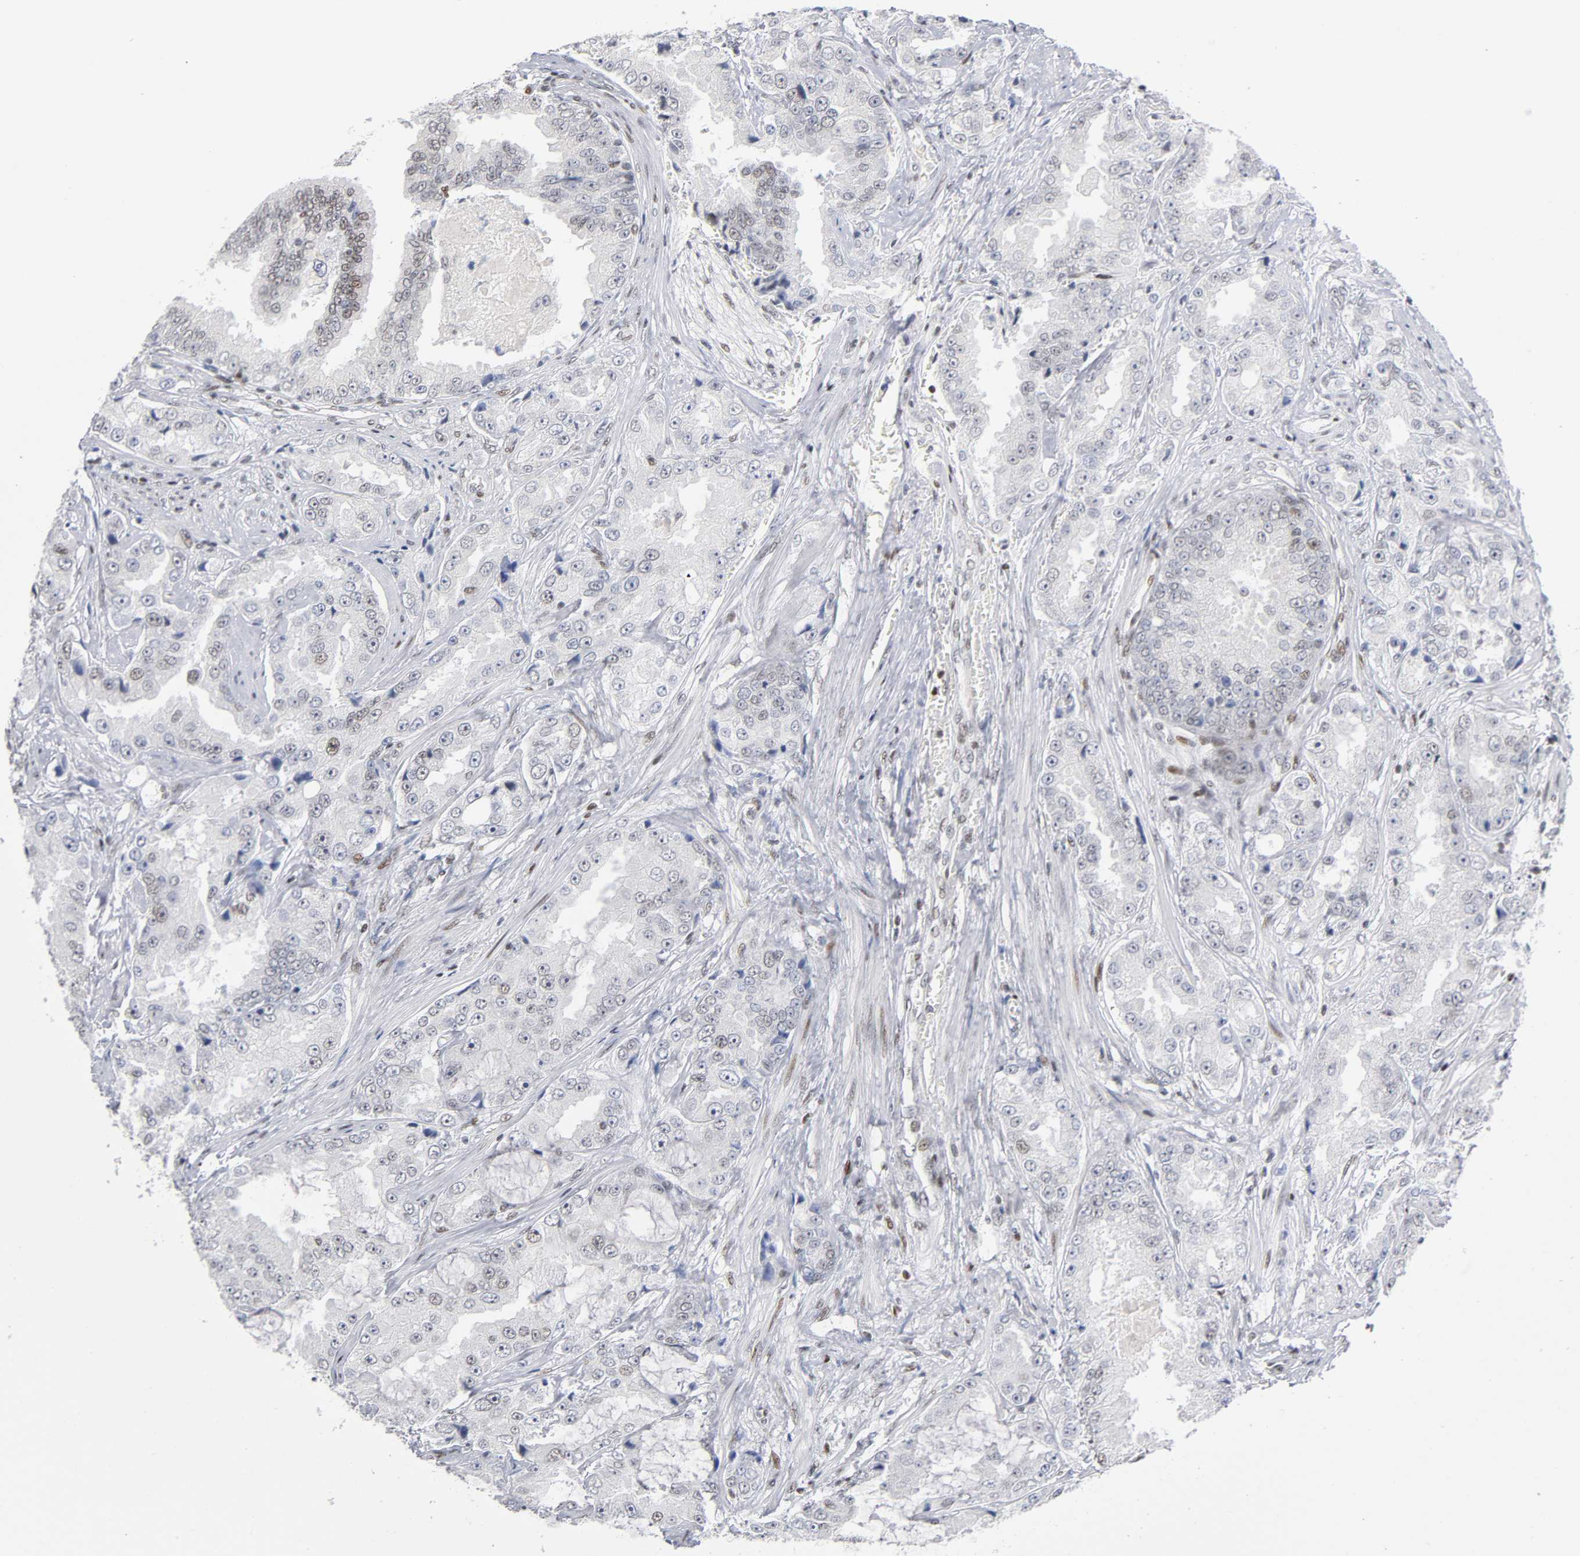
{"staining": {"intensity": "weak", "quantity": "<25%", "location": "nuclear"}, "tissue": "prostate cancer", "cell_type": "Tumor cells", "image_type": "cancer", "snomed": [{"axis": "morphology", "description": "Adenocarcinoma, High grade"}, {"axis": "topography", "description": "Prostate"}], "caption": "Immunohistochemistry of human prostate adenocarcinoma (high-grade) demonstrates no staining in tumor cells.", "gene": "SP3", "patient": {"sex": "male", "age": 73}}